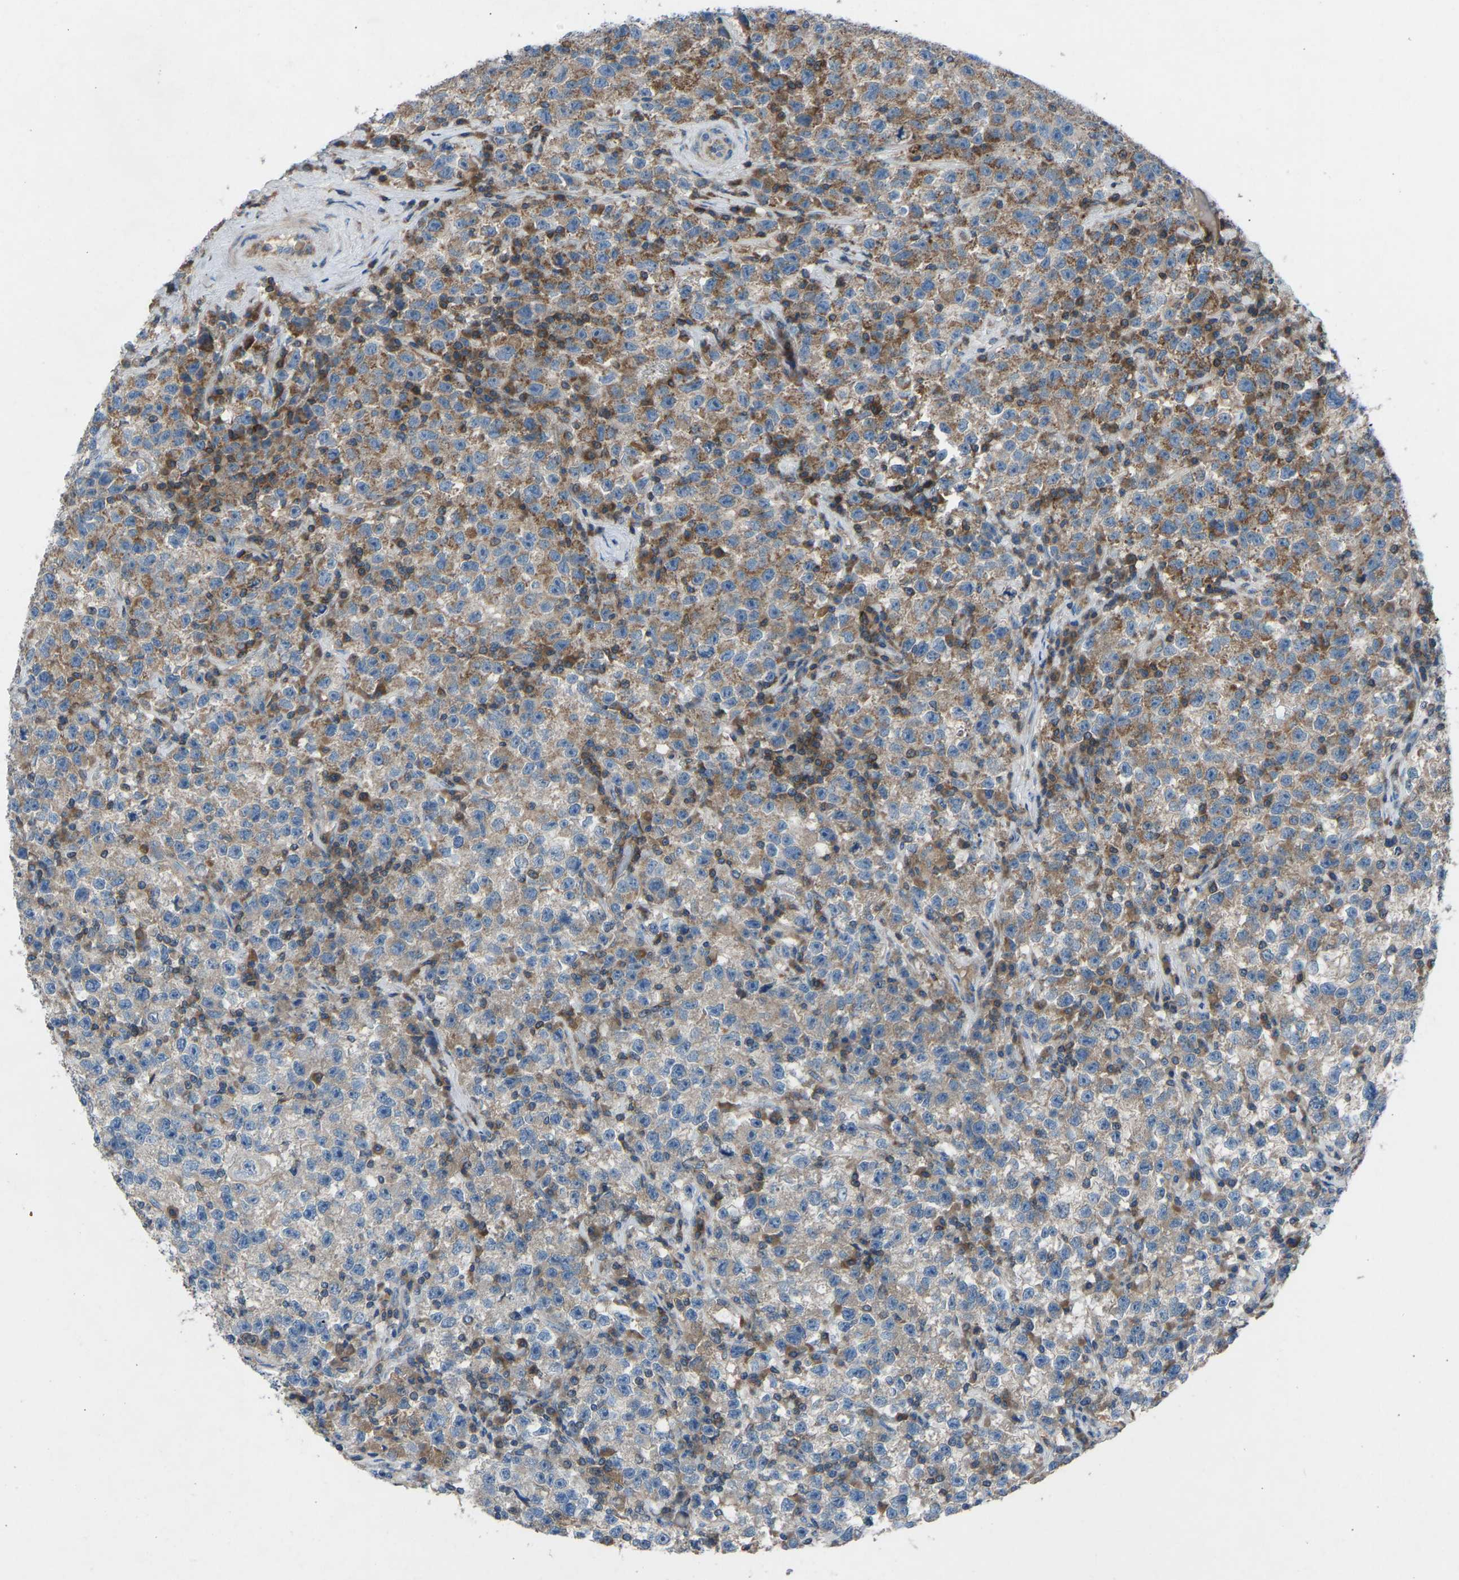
{"staining": {"intensity": "moderate", "quantity": "25%-75%", "location": "cytoplasmic/membranous"}, "tissue": "testis cancer", "cell_type": "Tumor cells", "image_type": "cancer", "snomed": [{"axis": "morphology", "description": "Seminoma, NOS"}, {"axis": "topography", "description": "Testis"}], "caption": "Protein expression analysis of human seminoma (testis) reveals moderate cytoplasmic/membranous expression in approximately 25%-75% of tumor cells.", "gene": "GRK6", "patient": {"sex": "male", "age": 22}}